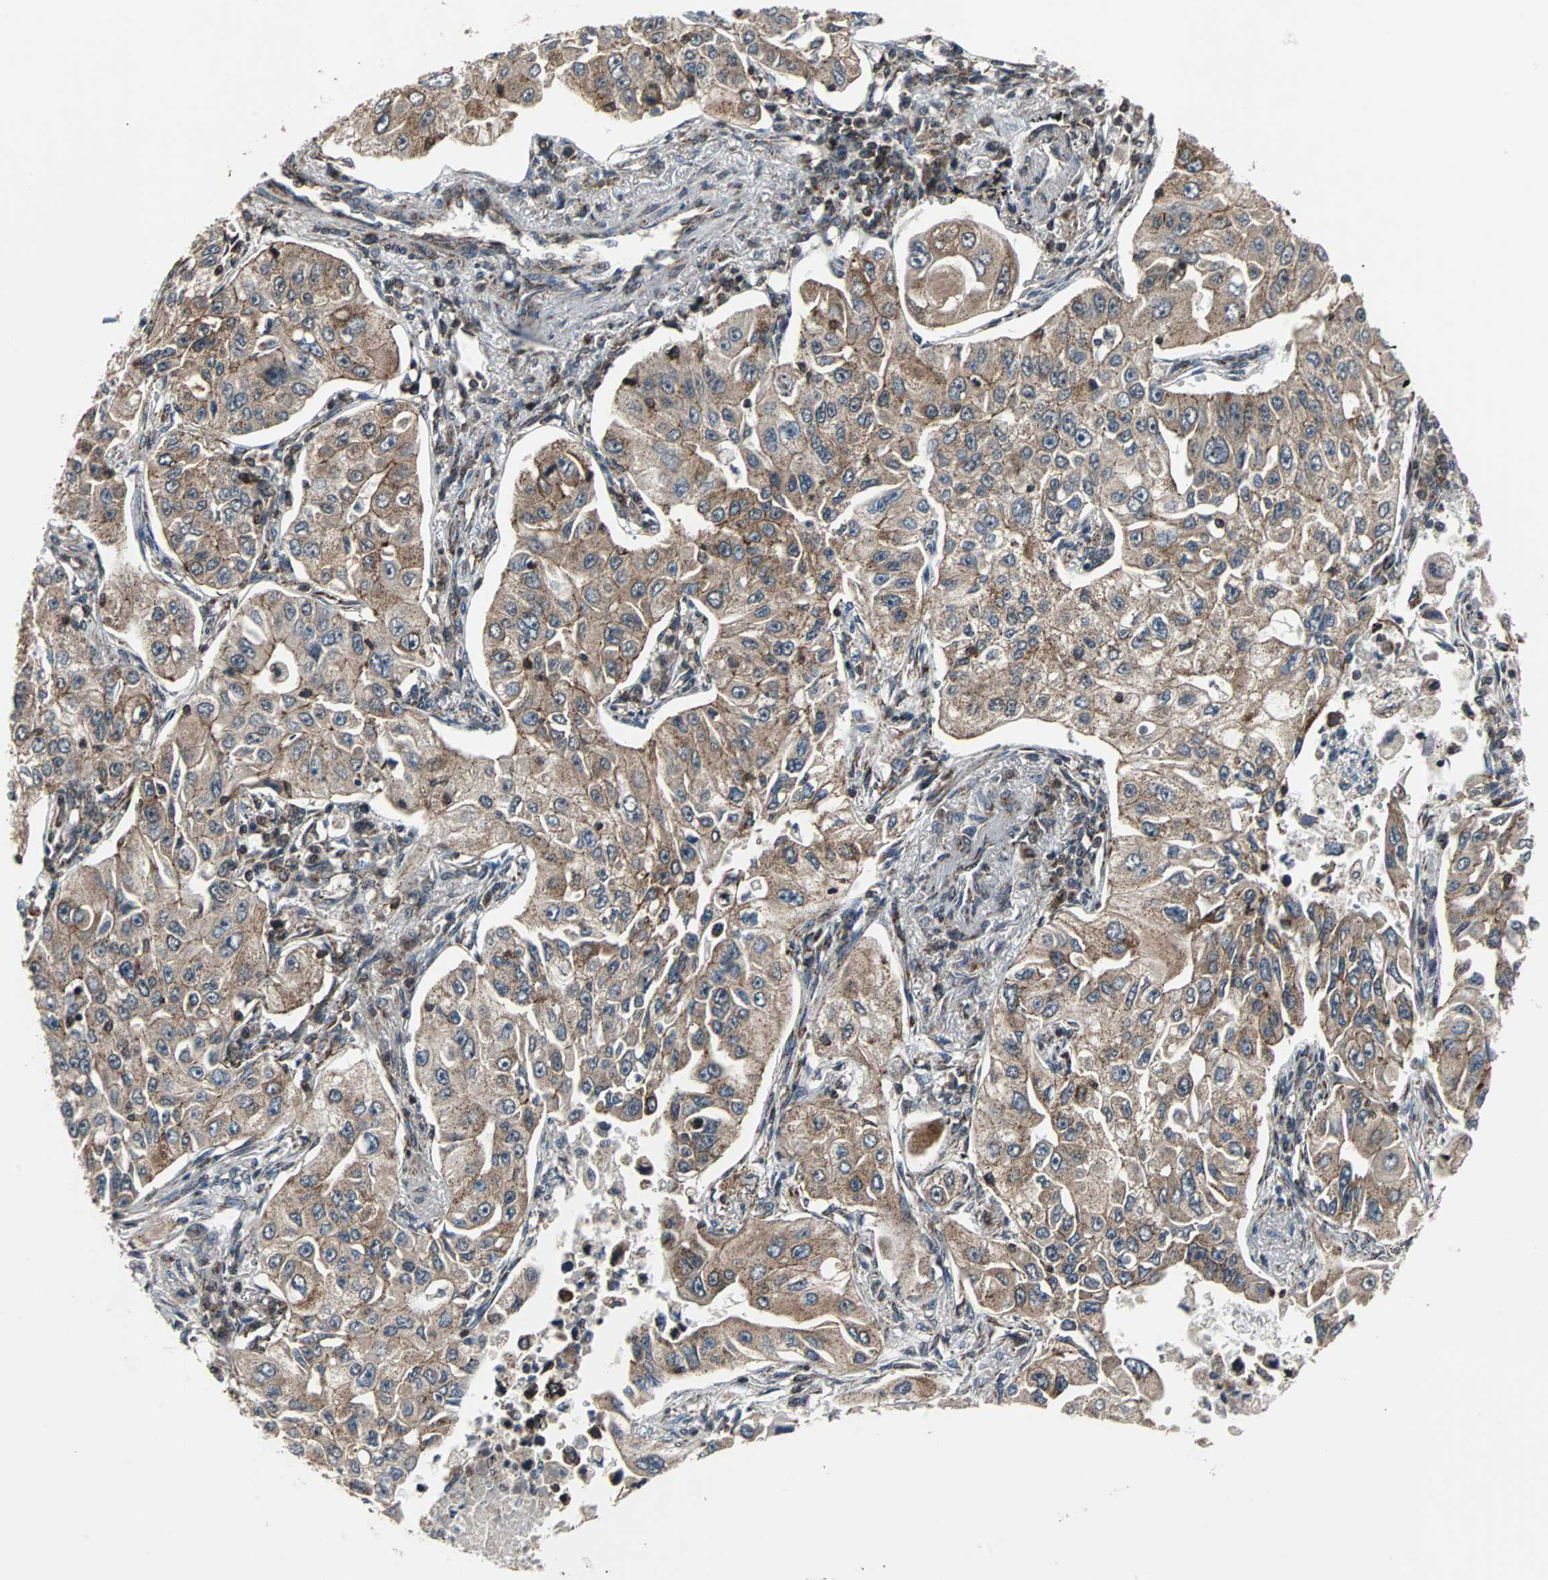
{"staining": {"intensity": "moderate", "quantity": ">75%", "location": "cytoplasmic/membranous"}, "tissue": "lung cancer", "cell_type": "Tumor cells", "image_type": "cancer", "snomed": [{"axis": "morphology", "description": "Adenocarcinoma, NOS"}, {"axis": "topography", "description": "Lung"}], "caption": "The immunohistochemical stain shows moderate cytoplasmic/membranous positivity in tumor cells of adenocarcinoma (lung) tissue. The staining is performed using DAB brown chromogen to label protein expression. The nuclei are counter-stained blue using hematoxylin.", "gene": "LSR", "patient": {"sex": "male", "age": 84}}